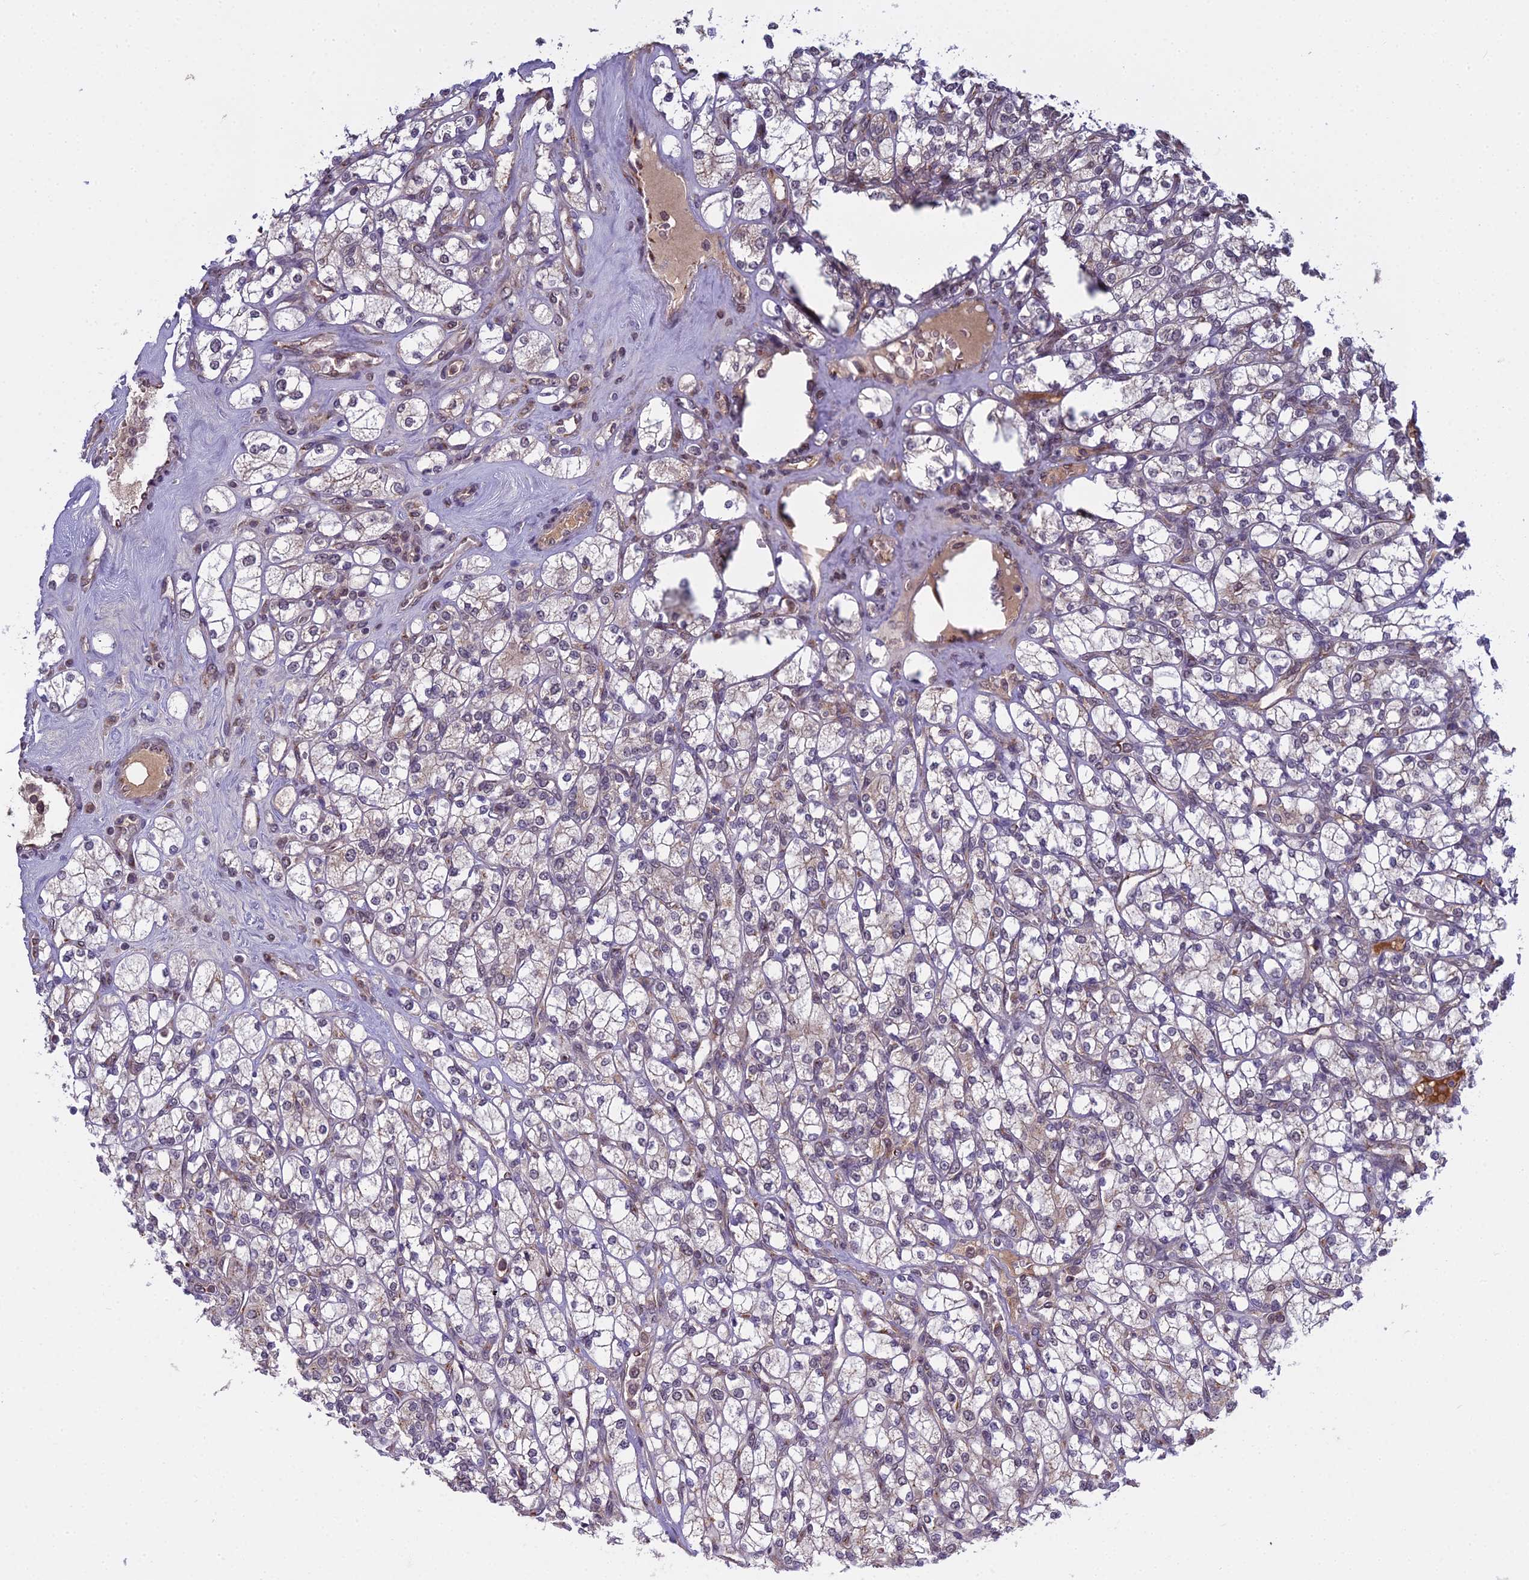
{"staining": {"intensity": "negative", "quantity": "none", "location": "none"}, "tissue": "renal cancer", "cell_type": "Tumor cells", "image_type": "cancer", "snomed": [{"axis": "morphology", "description": "Adenocarcinoma, NOS"}, {"axis": "topography", "description": "Kidney"}], "caption": "Immunohistochemical staining of renal cancer displays no significant staining in tumor cells.", "gene": "MEOX1", "patient": {"sex": "male", "age": 77}}